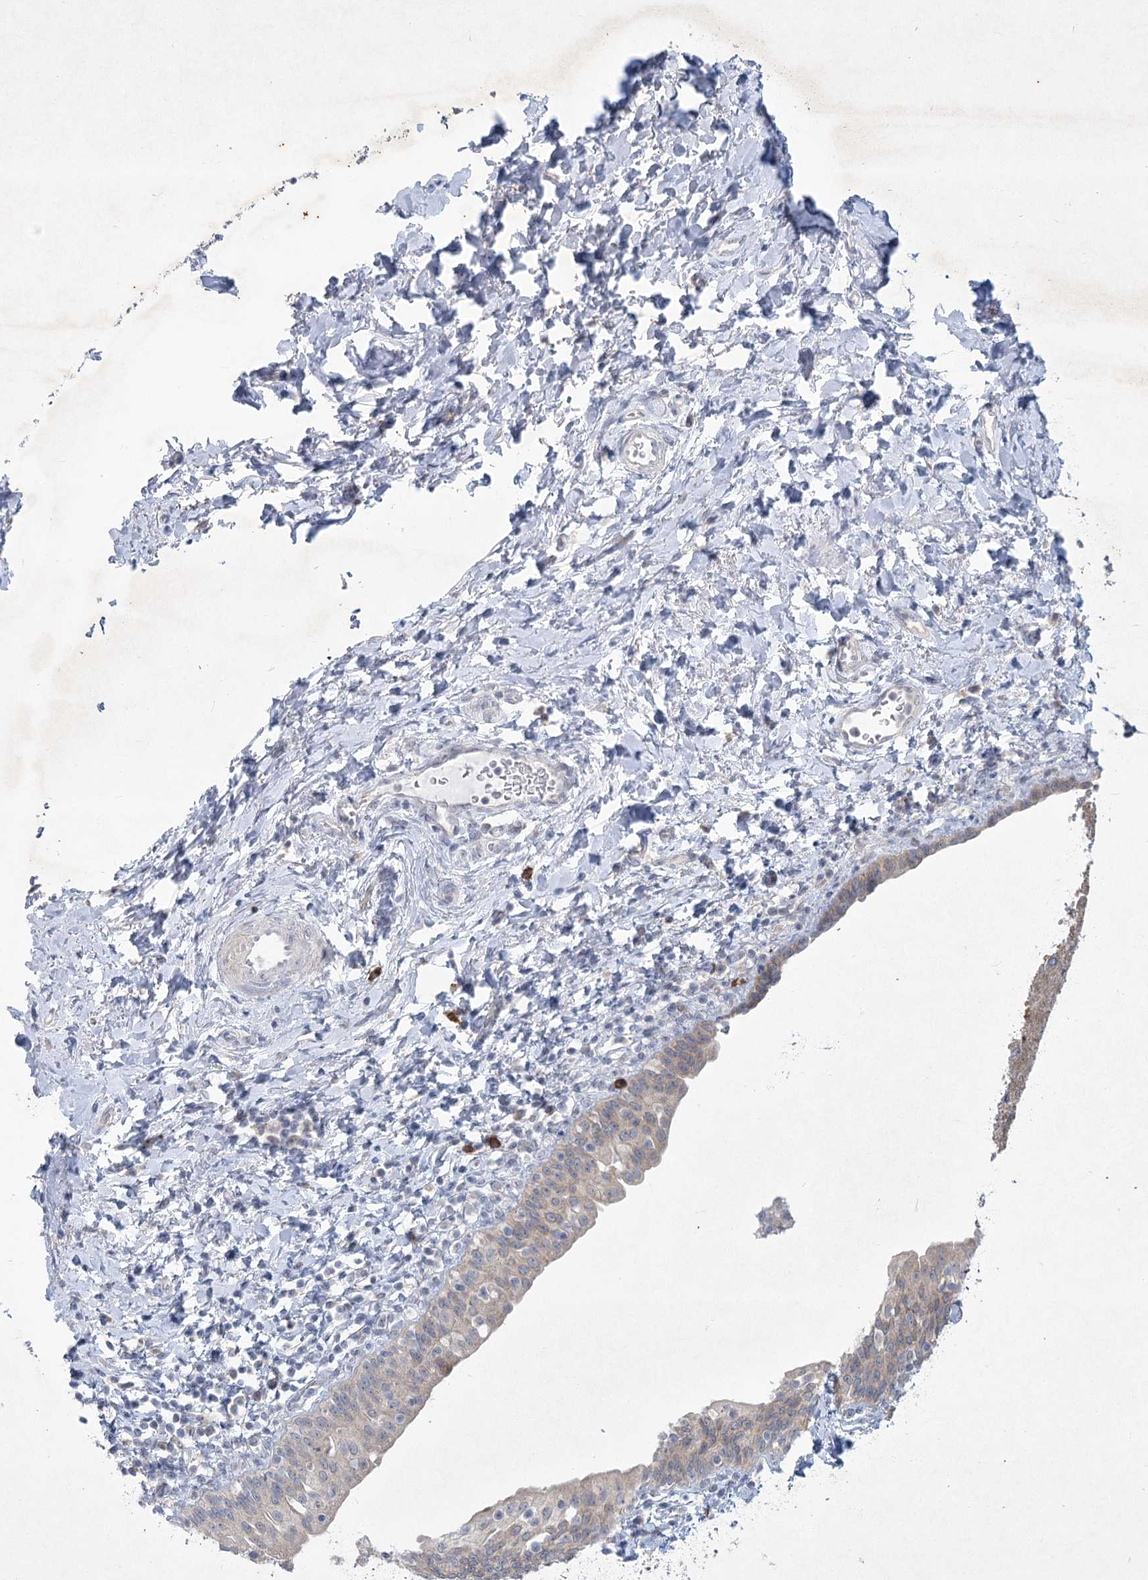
{"staining": {"intensity": "weak", "quantity": "<25%", "location": "cytoplasmic/membranous"}, "tissue": "urinary bladder", "cell_type": "Urothelial cells", "image_type": "normal", "snomed": [{"axis": "morphology", "description": "Normal tissue, NOS"}, {"axis": "topography", "description": "Urinary bladder"}], "caption": "High magnification brightfield microscopy of normal urinary bladder stained with DAB (brown) and counterstained with hematoxylin (blue): urothelial cells show no significant staining. (DAB IHC visualized using brightfield microscopy, high magnification).", "gene": "PLA2G12A", "patient": {"sex": "male", "age": 83}}